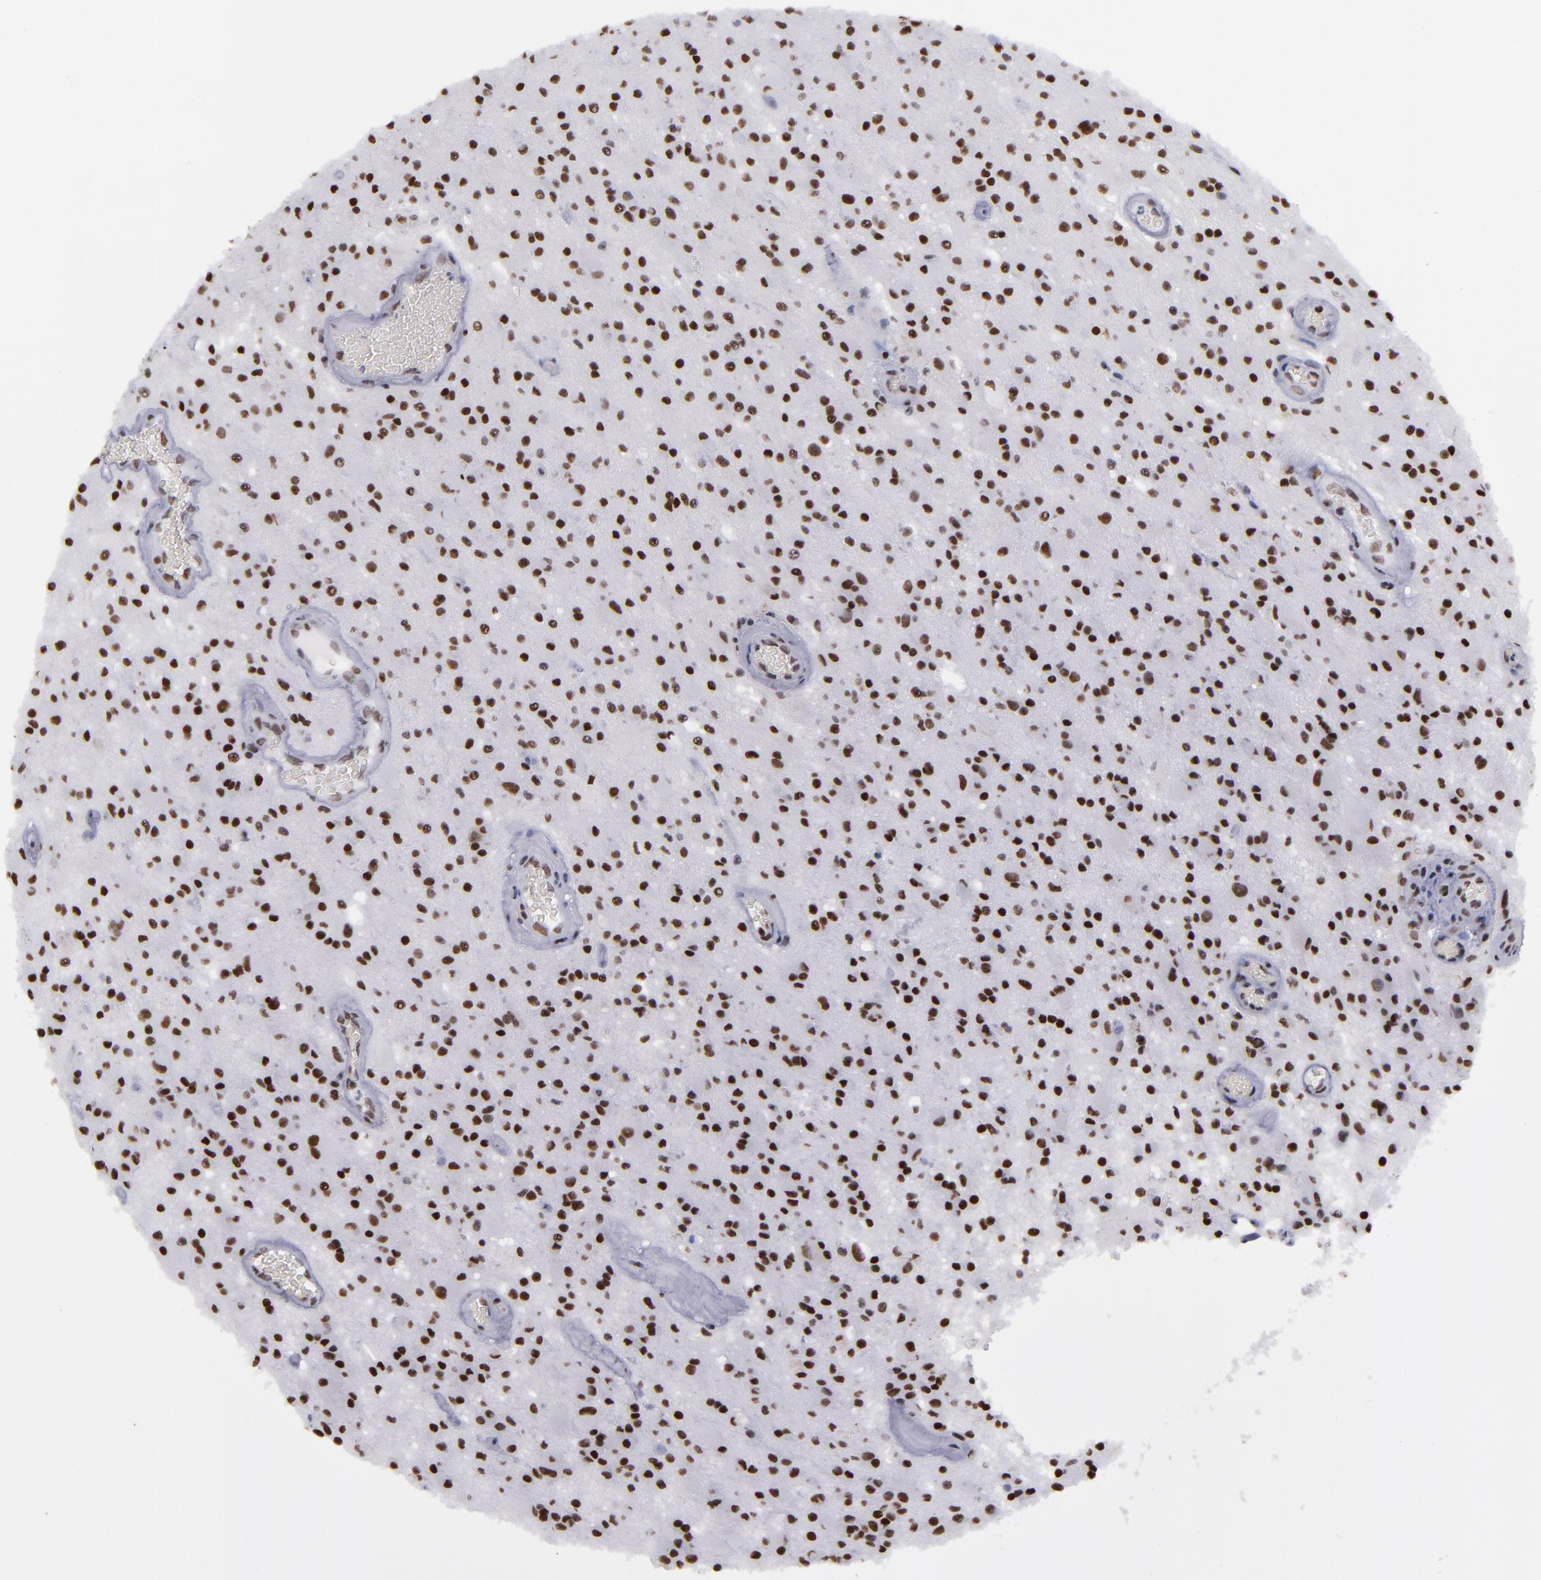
{"staining": {"intensity": "strong", "quantity": ">75%", "location": "nuclear"}, "tissue": "glioma", "cell_type": "Tumor cells", "image_type": "cancer", "snomed": [{"axis": "morphology", "description": "Glioma, malignant, Low grade"}, {"axis": "topography", "description": "Brain"}], "caption": "Protein expression analysis of malignant glioma (low-grade) displays strong nuclear staining in about >75% of tumor cells.", "gene": "TERF2", "patient": {"sex": "male", "age": 58}}